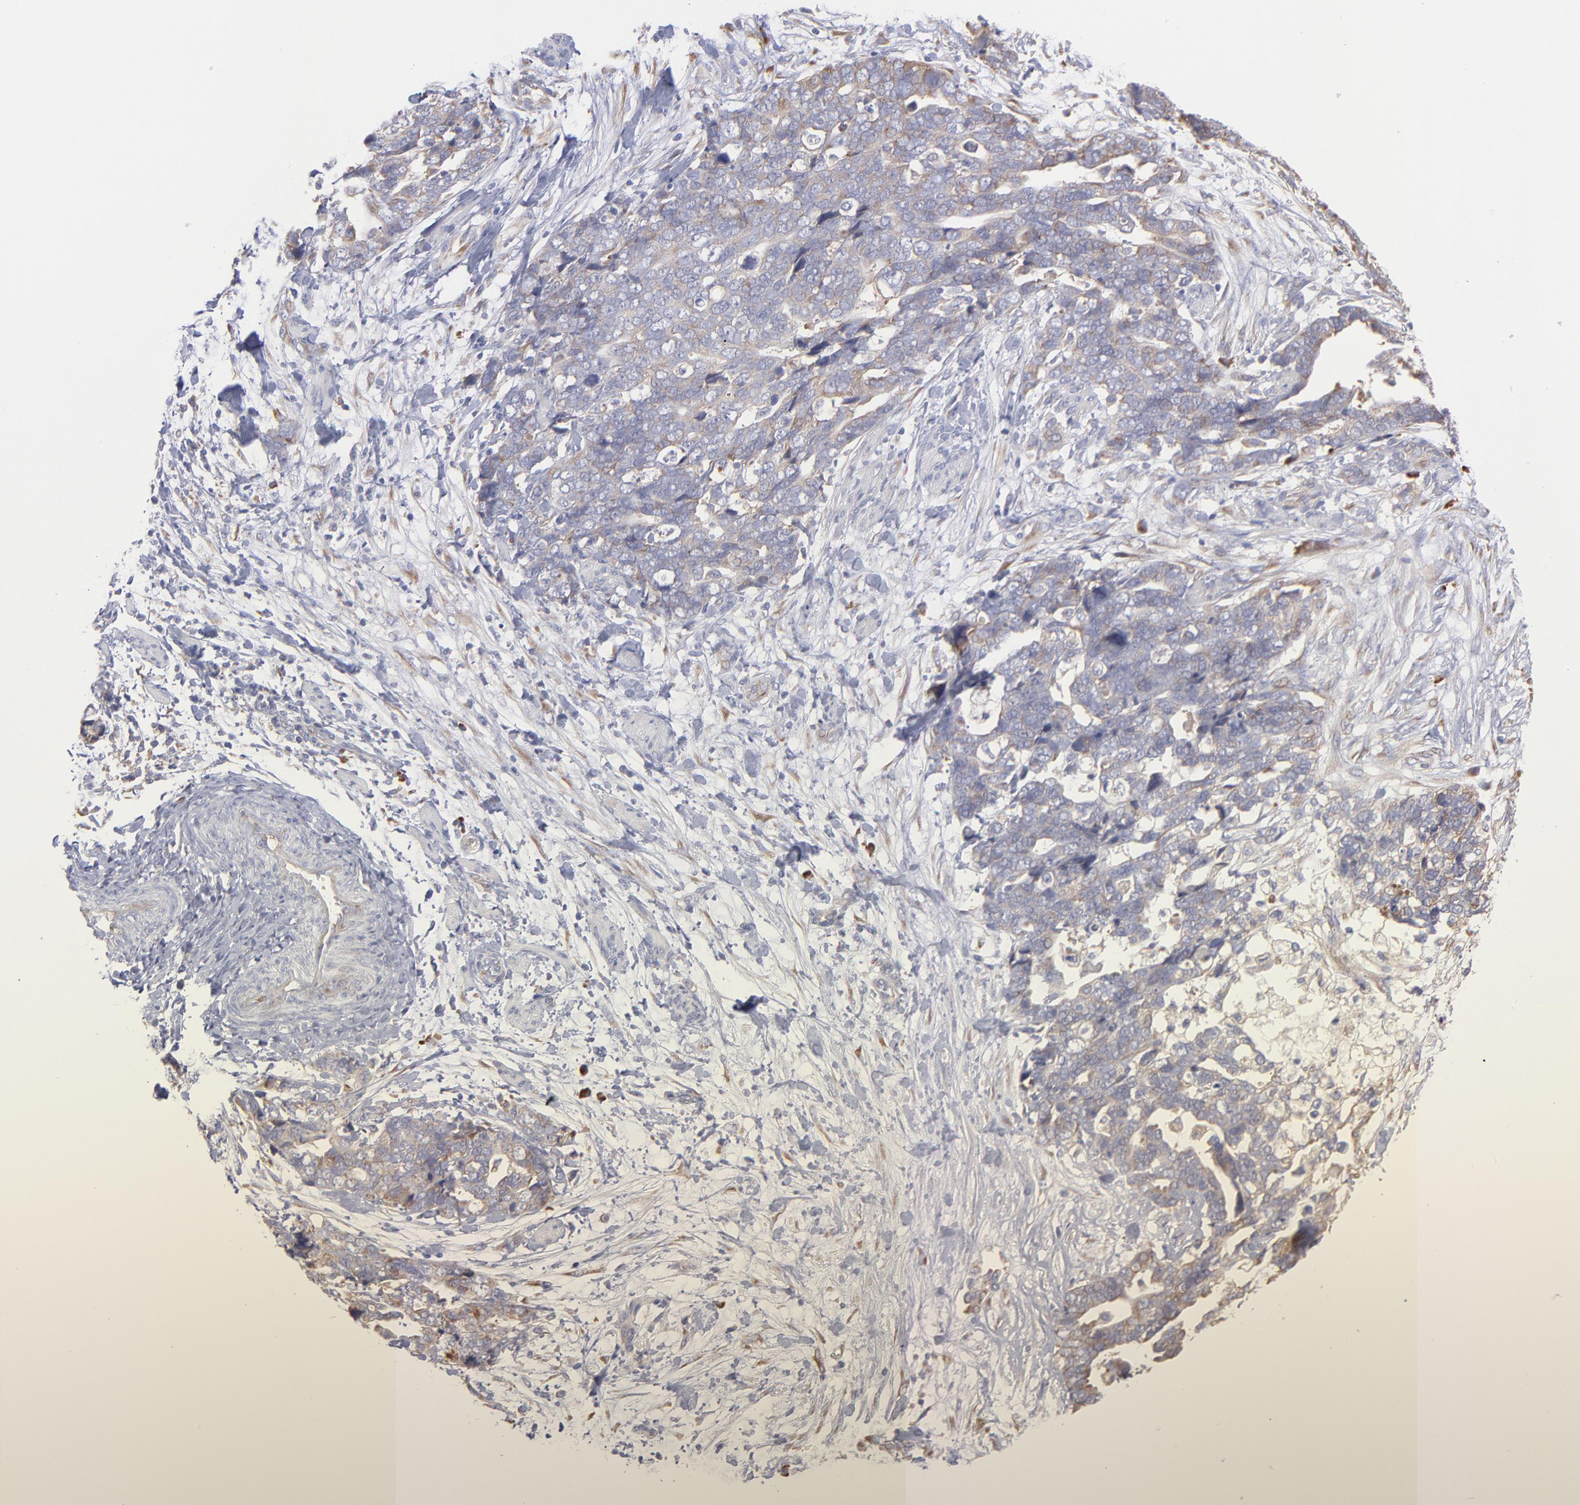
{"staining": {"intensity": "negative", "quantity": "none", "location": "none"}, "tissue": "ovarian cancer", "cell_type": "Tumor cells", "image_type": "cancer", "snomed": [{"axis": "morphology", "description": "Normal tissue, NOS"}, {"axis": "morphology", "description": "Cystadenocarcinoma, serous, NOS"}, {"axis": "topography", "description": "Fallopian tube"}, {"axis": "topography", "description": "Ovary"}], "caption": "An immunohistochemistry (IHC) photomicrograph of ovarian cancer (serous cystadenocarcinoma) is shown. There is no staining in tumor cells of ovarian cancer (serous cystadenocarcinoma).", "gene": "RPLP0", "patient": {"sex": "female", "age": 56}}